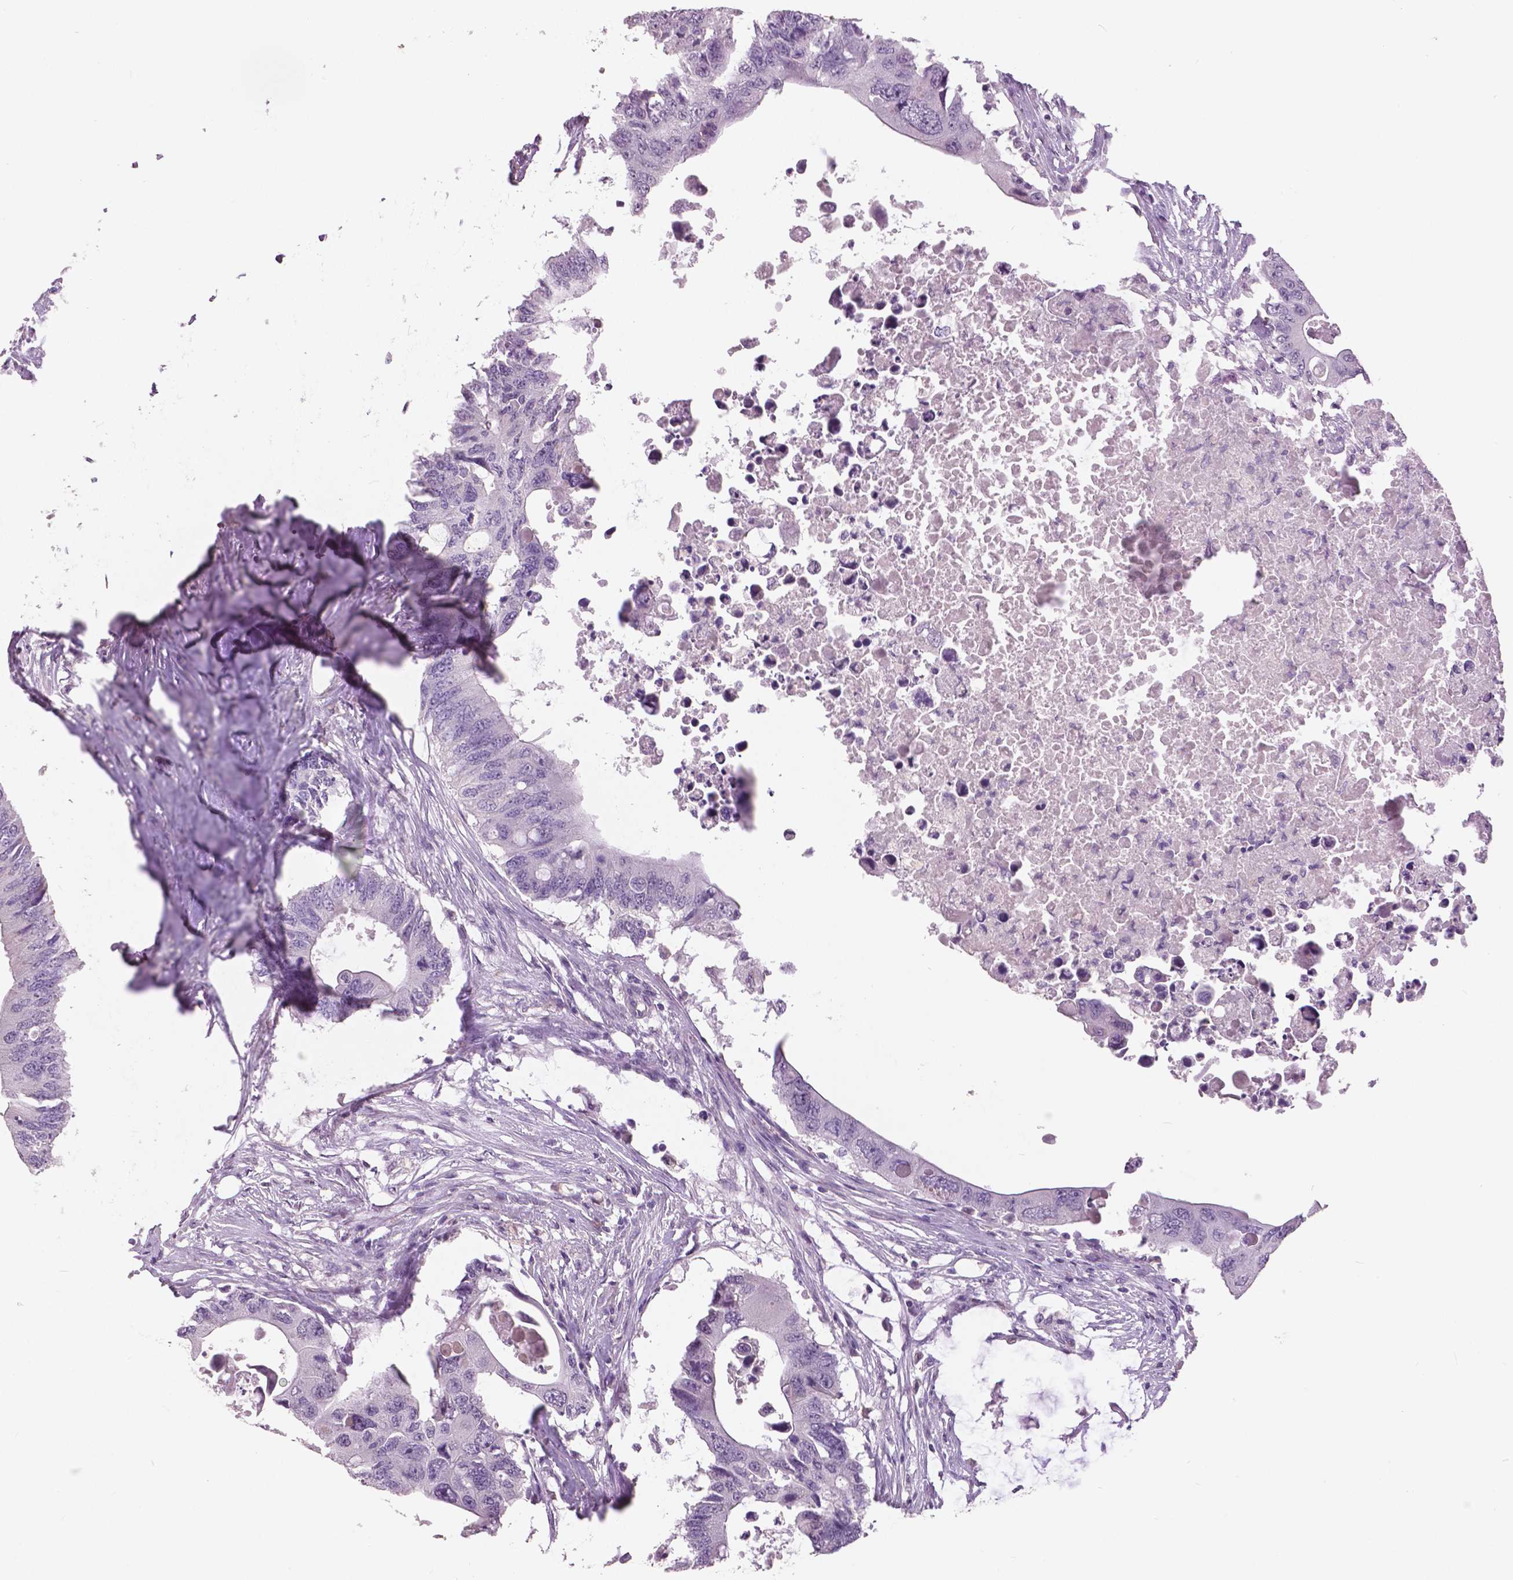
{"staining": {"intensity": "negative", "quantity": "none", "location": "none"}, "tissue": "colorectal cancer", "cell_type": "Tumor cells", "image_type": "cancer", "snomed": [{"axis": "morphology", "description": "Adenocarcinoma, NOS"}, {"axis": "topography", "description": "Colon"}], "caption": "Image shows no protein positivity in tumor cells of adenocarcinoma (colorectal) tissue.", "gene": "GRIN2A", "patient": {"sex": "male", "age": 71}}